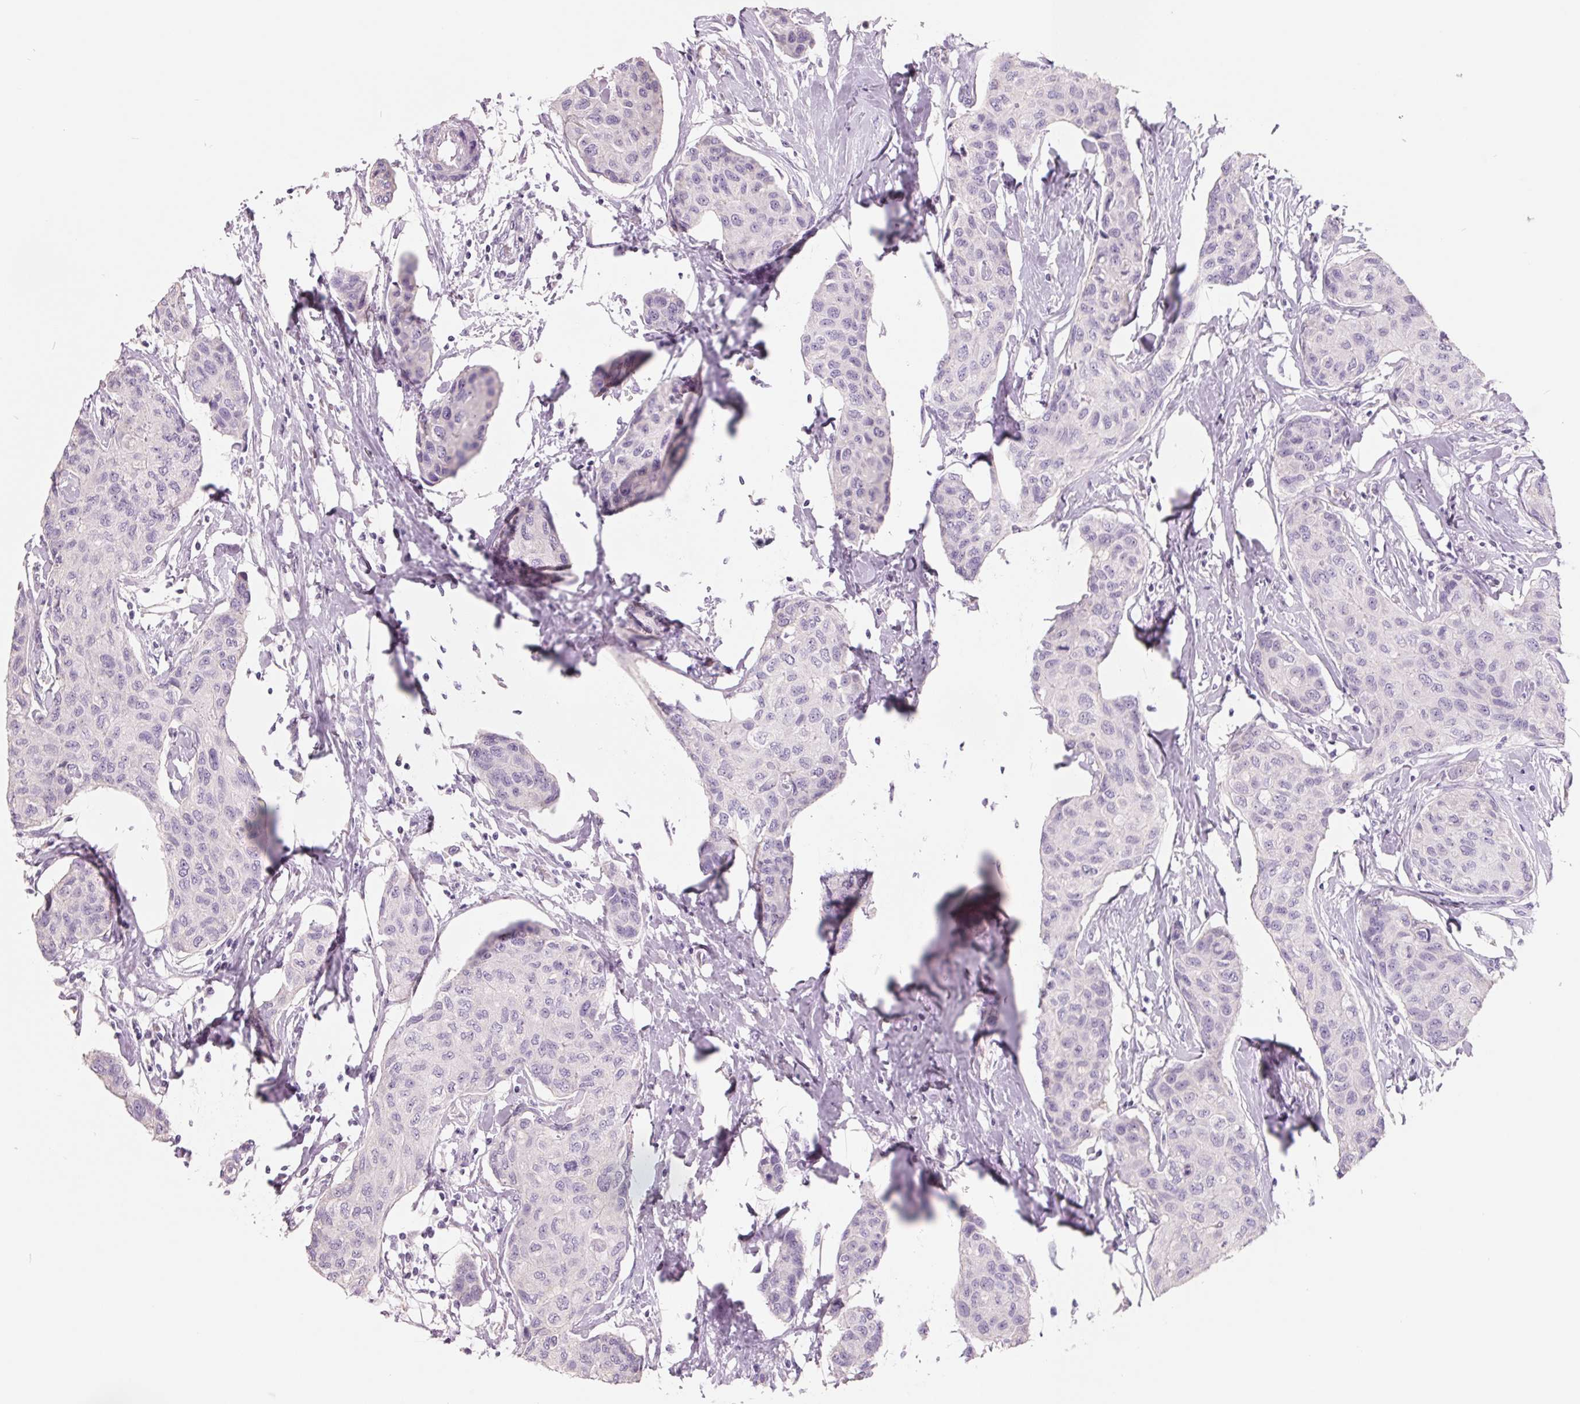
{"staining": {"intensity": "negative", "quantity": "none", "location": "none"}, "tissue": "breast cancer", "cell_type": "Tumor cells", "image_type": "cancer", "snomed": [{"axis": "morphology", "description": "Duct carcinoma"}, {"axis": "topography", "description": "Breast"}], "caption": "Tumor cells are negative for protein expression in human breast cancer (infiltrating ductal carcinoma).", "gene": "FTCD", "patient": {"sex": "female", "age": 80}}